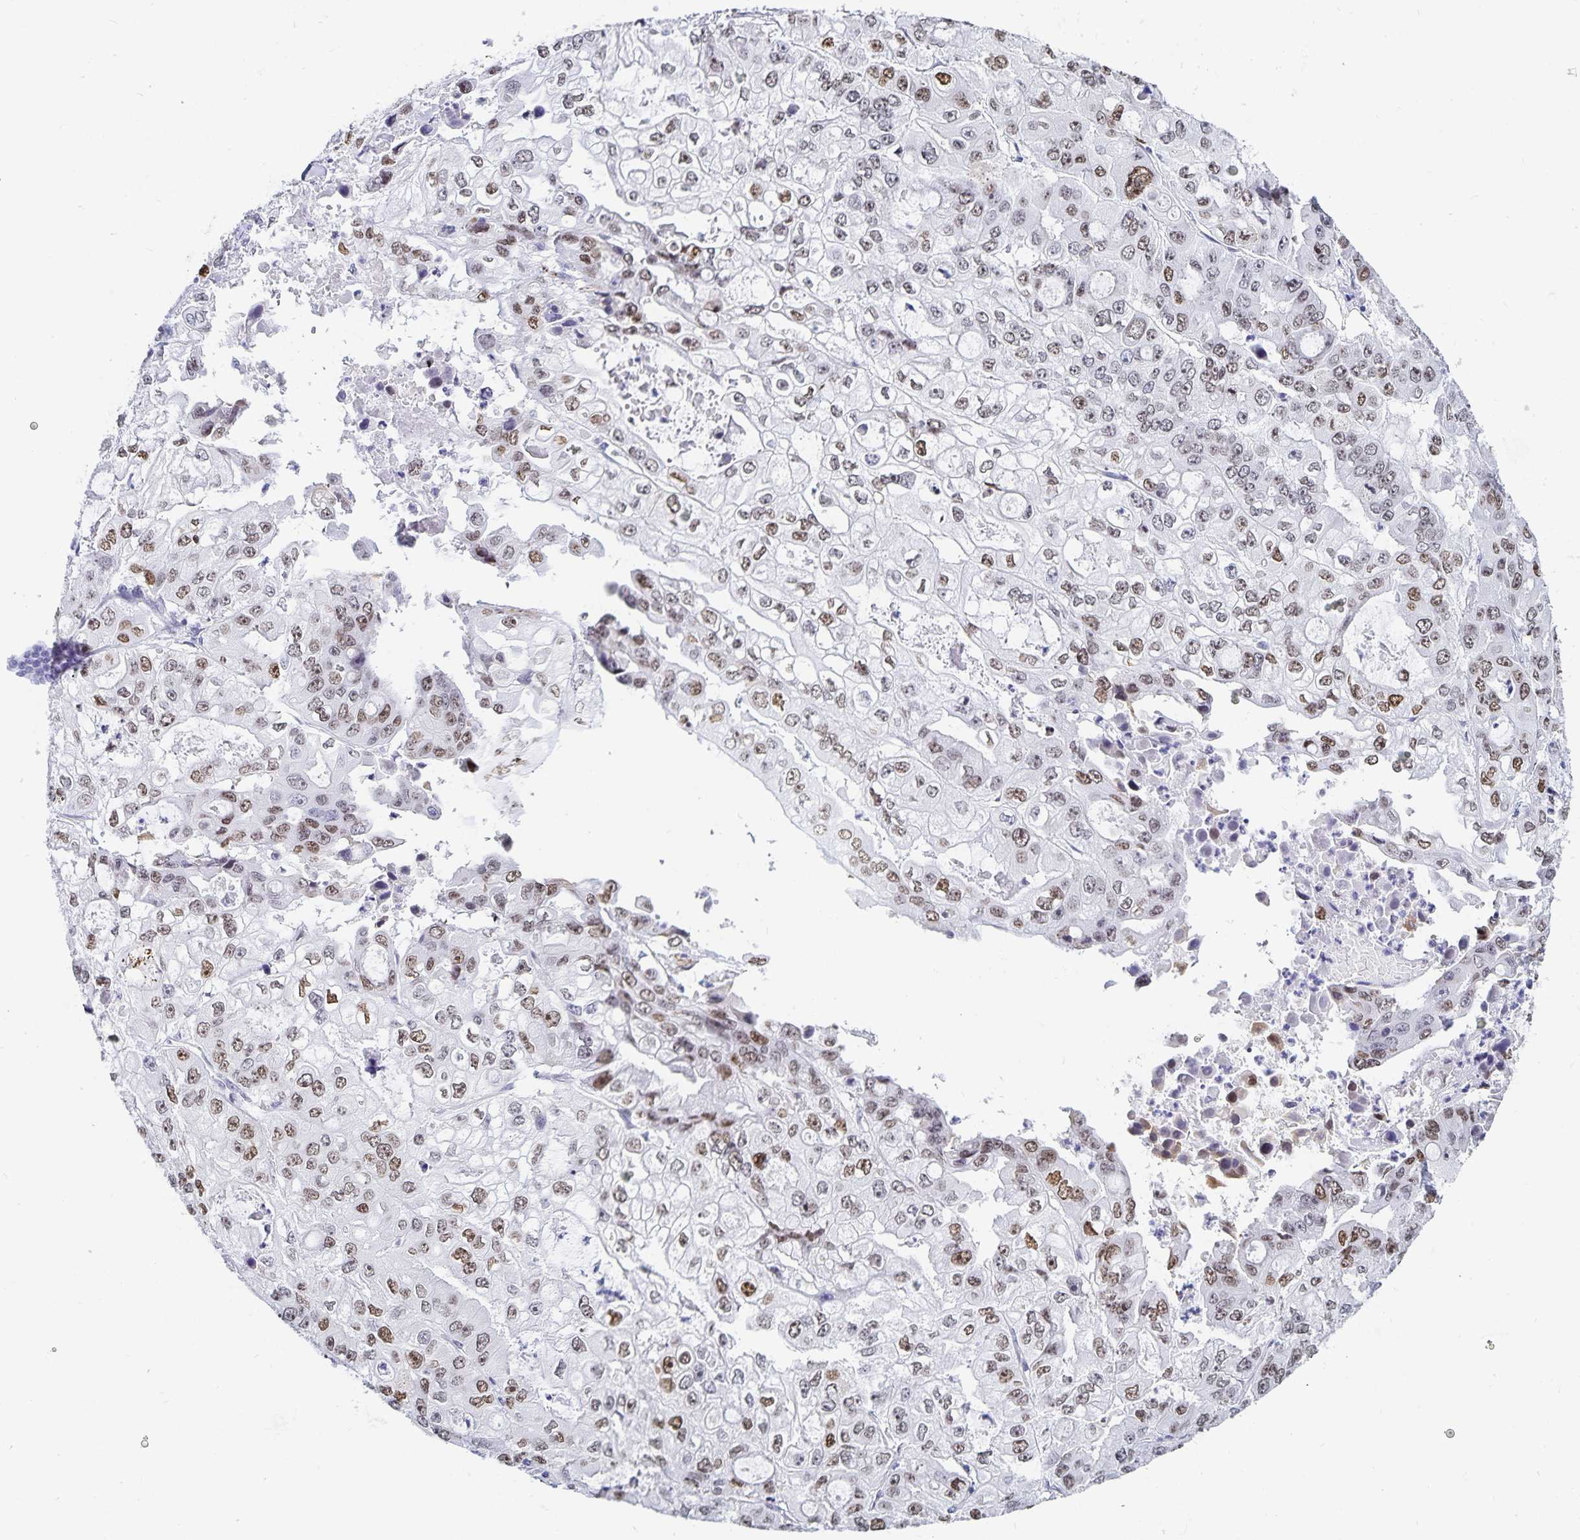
{"staining": {"intensity": "moderate", "quantity": ">75%", "location": "nuclear"}, "tissue": "ovarian cancer", "cell_type": "Tumor cells", "image_type": "cancer", "snomed": [{"axis": "morphology", "description": "Cystadenocarcinoma, serous, NOS"}, {"axis": "topography", "description": "Ovary"}], "caption": "Immunohistochemical staining of ovarian serous cystadenocarcinoma shows medium levels of moderate nuclear expression in about >75% of tumor cells.", "gene": "HMGB3", "patient": {"sex": "female", "age": 56}}